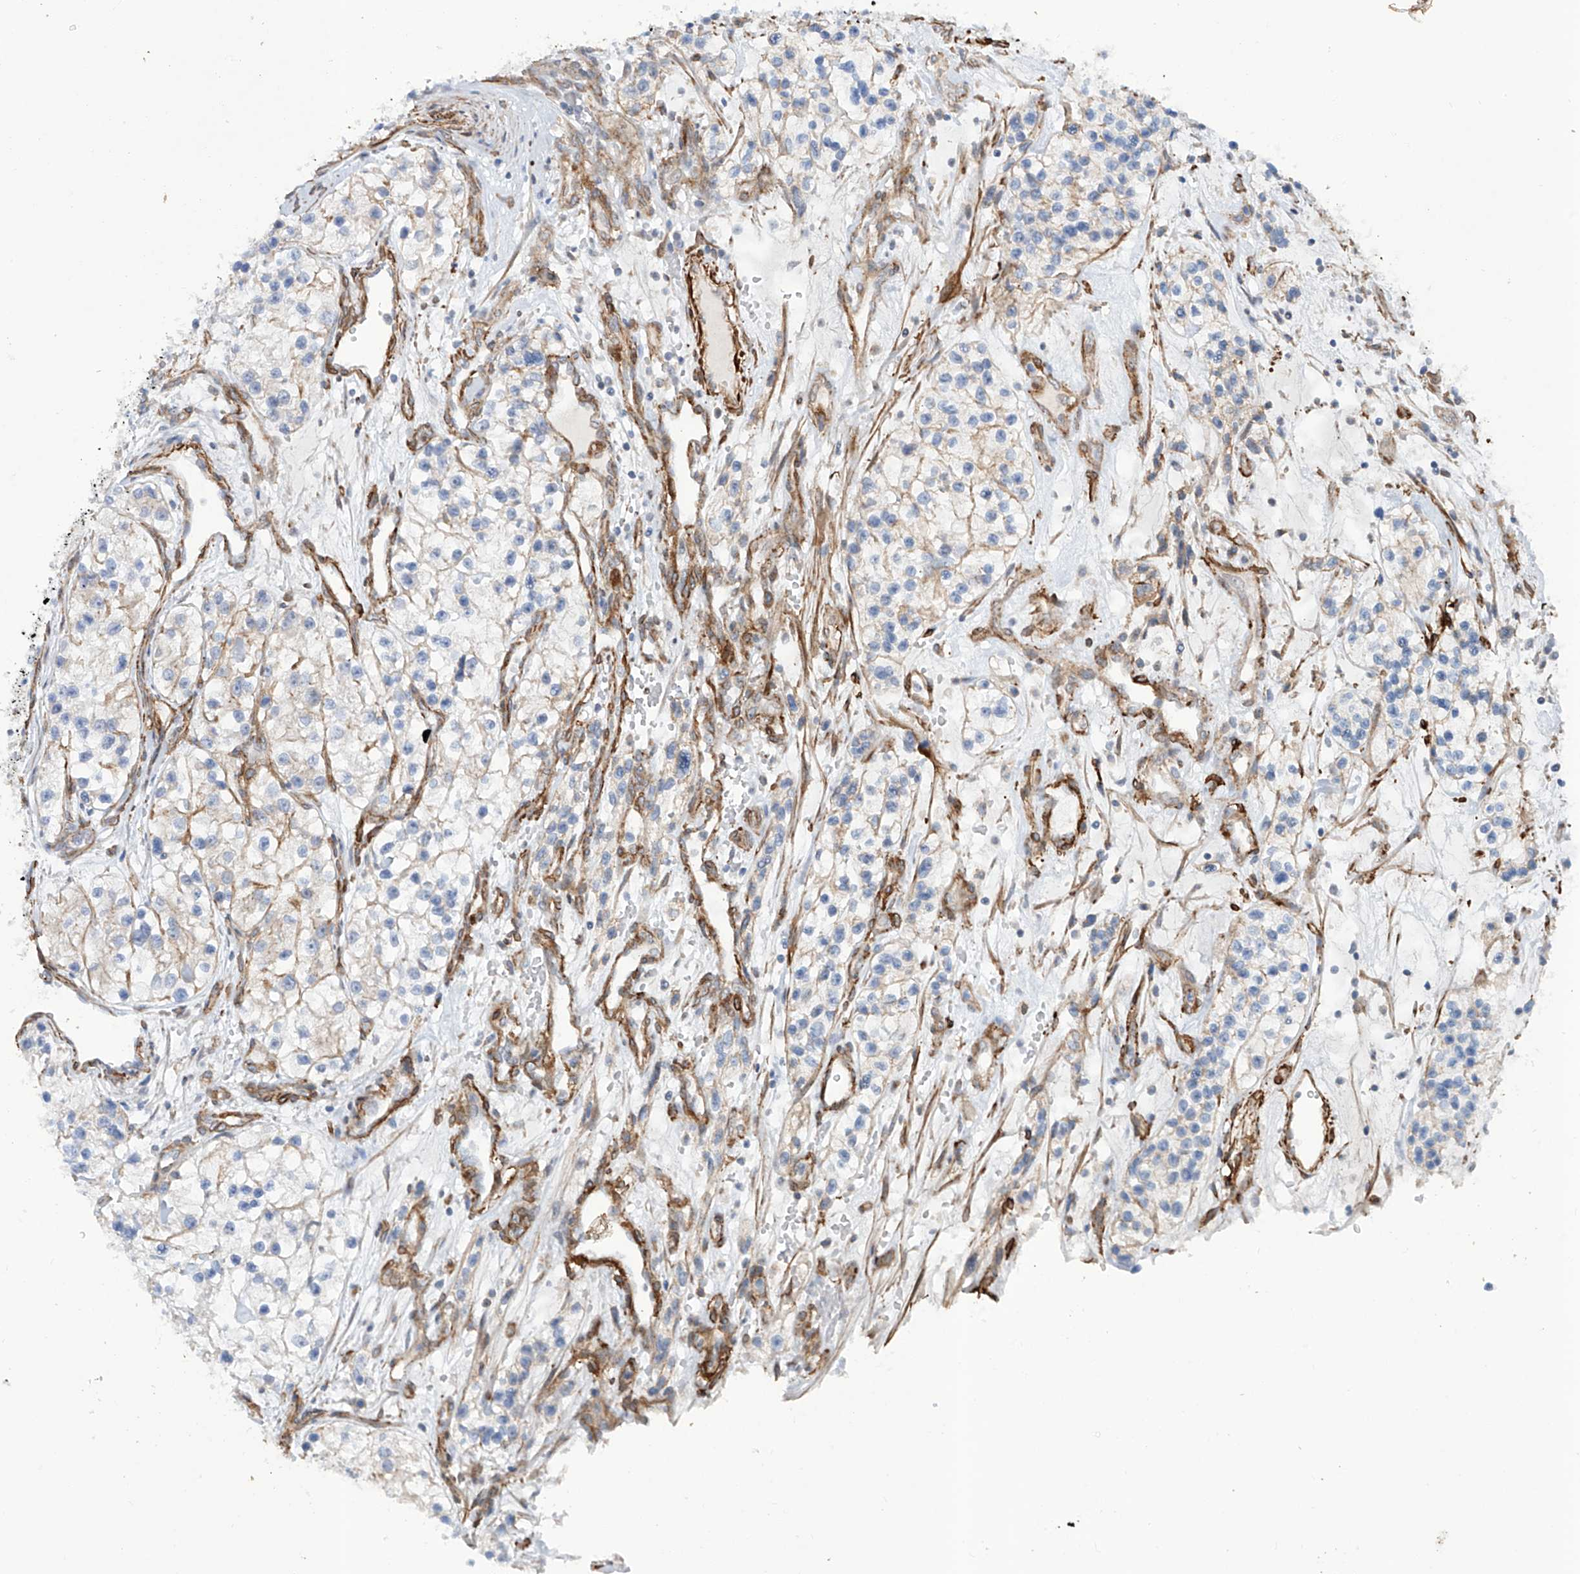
{"staining": {"intensity": "negative", "quantity": "none", "location": "none"}, "tissue": "renal cancer", "cell_type": "Tumor cells", "image_type": "cancer", "snomed": [{"axis": "morphology", "description": "Adenocarcinoma, NOS"}, {"axis": "topography", "description": "Kidney"}], "caption": "A high-resolution image shows immunohistochemistry (IHC) staining of renal cancer (adenocarcinoma), which exhibits no significant staining in tumor cells.", "gene": "ZNF490", "patient": {"sex": "female", "age": 57}}